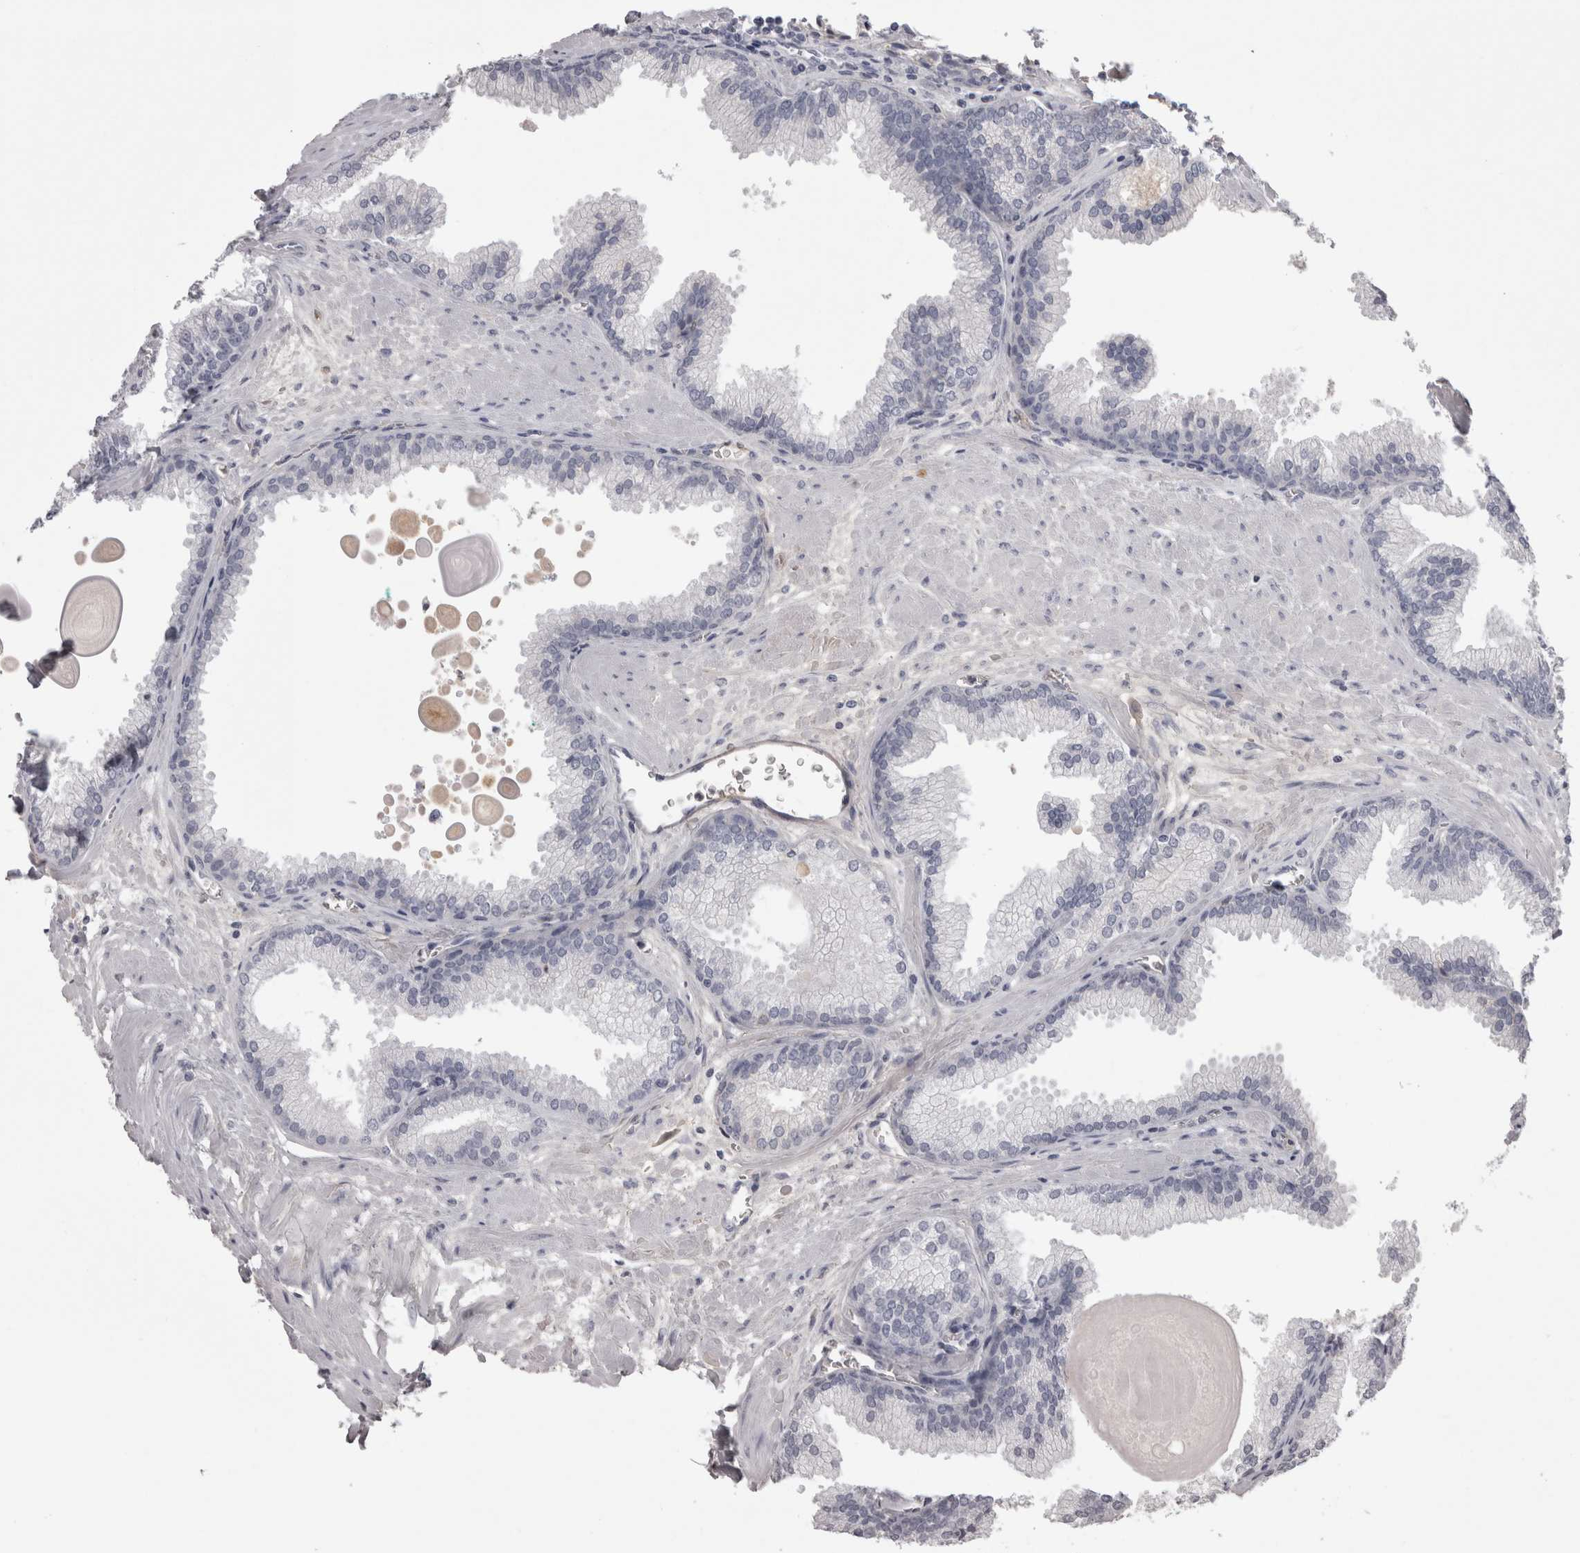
{"staining": {"intensity": "negative", "quantity": "none", "location": "none"}, "tissue": "prostate cancer", "cell_type": "Tumor cells", "image_type": "cancer", "snomed": [{"axis": "morphology", "description": "Adenocarcinoma, Low grade"}, {"axis": "topography", "description": "Prostate"}], "caption": "Tumor cells show no significant expression in prostate cancer.", "gene": "SAA4", "patient": {"sex": "male", "age": 59}}